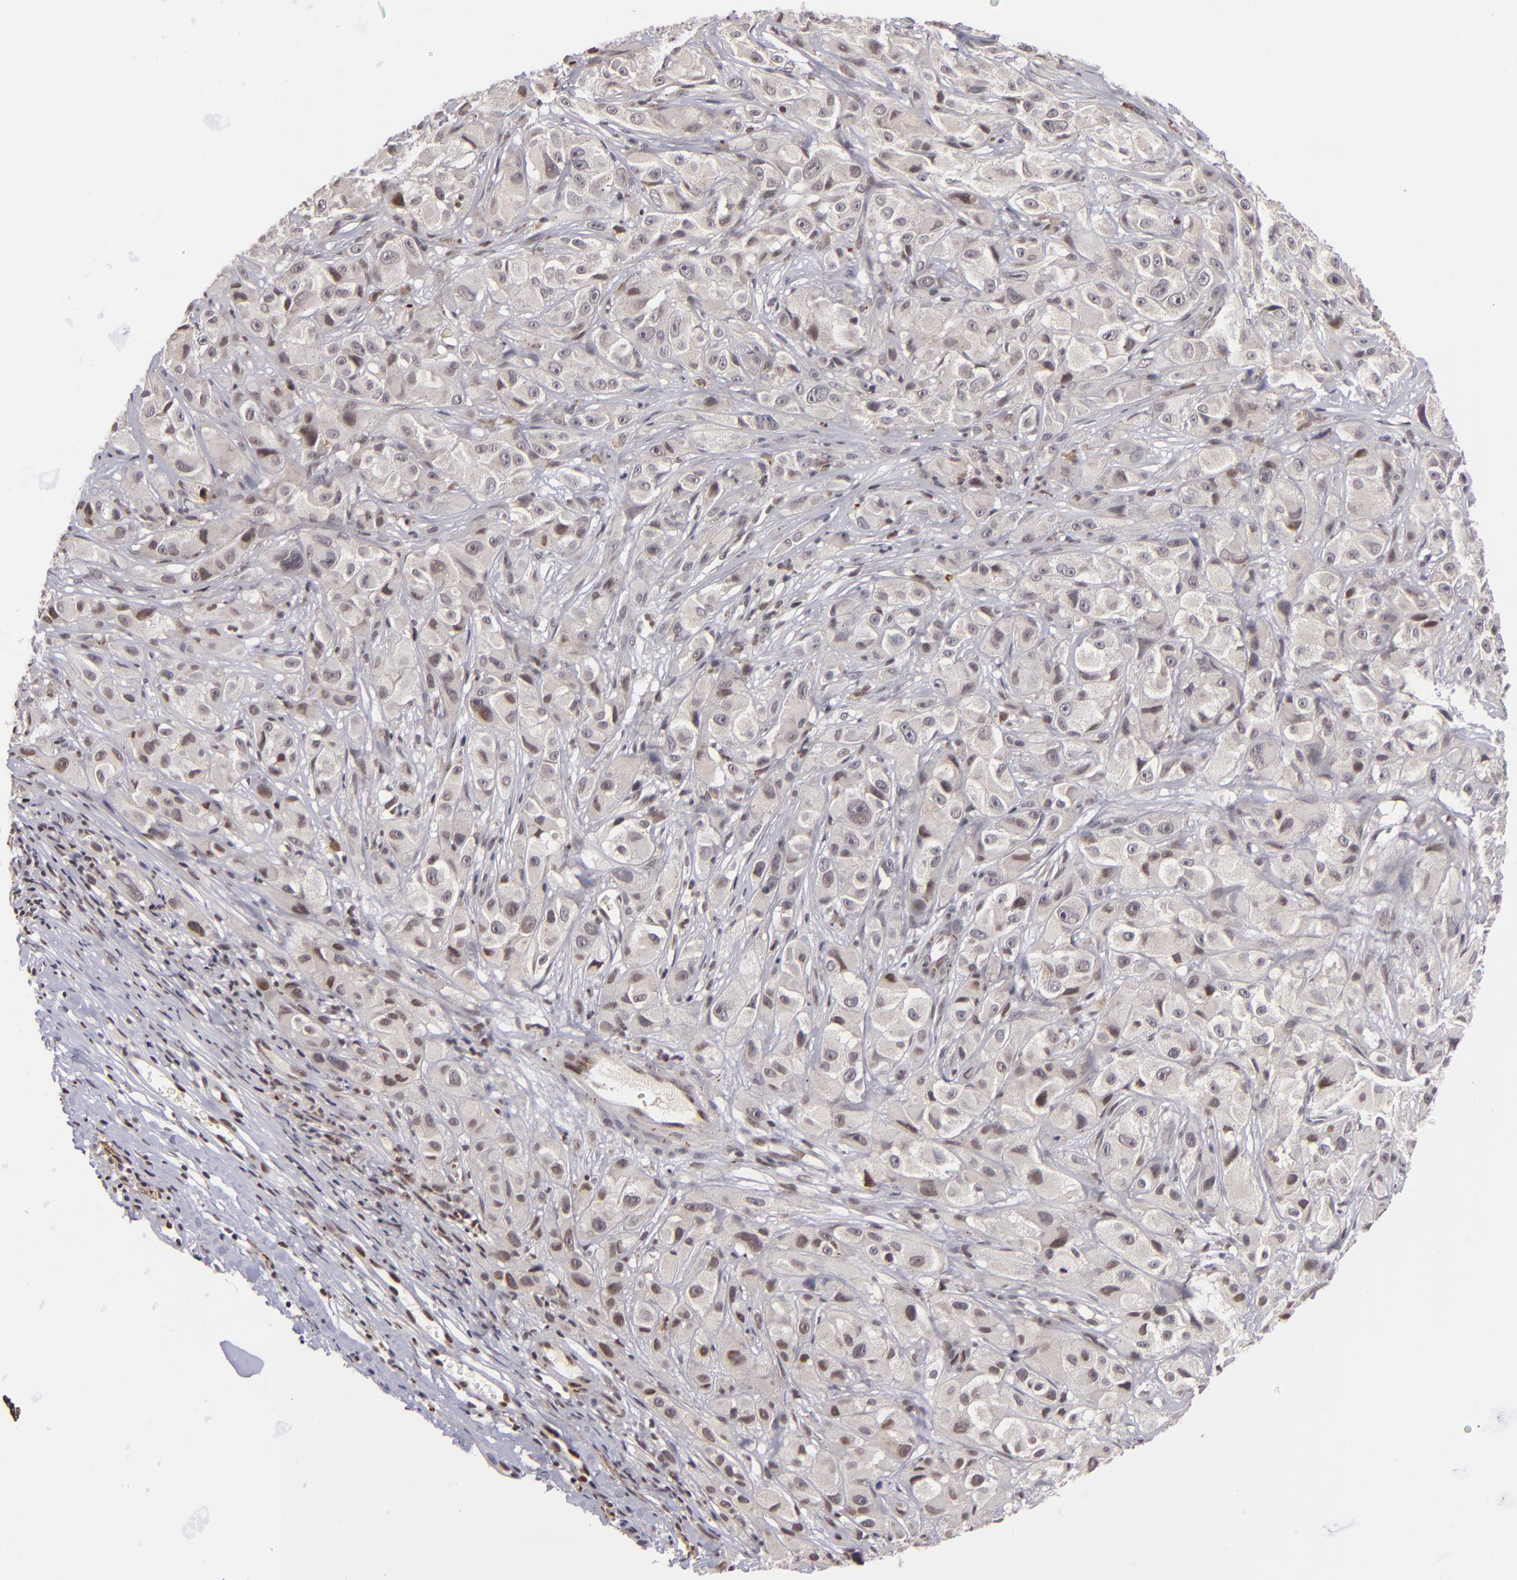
{"staining": {"intensity": "negative", "quantity": "none", "location": "none"}, "tissue": "melanoma", "cell_type": "Tumor cells", "image_type": "cancer", "snomed": [{"axis": "morphology", "description": "Malignant melanoma, NOS"}, {"axis": "topography", "description": "Skin"}], "caption": "The histopathology image shows no staining of tumor cells in malignant melanoma.", "gene": "RXRG", "patient": {"sex": "male", "age": 56}}